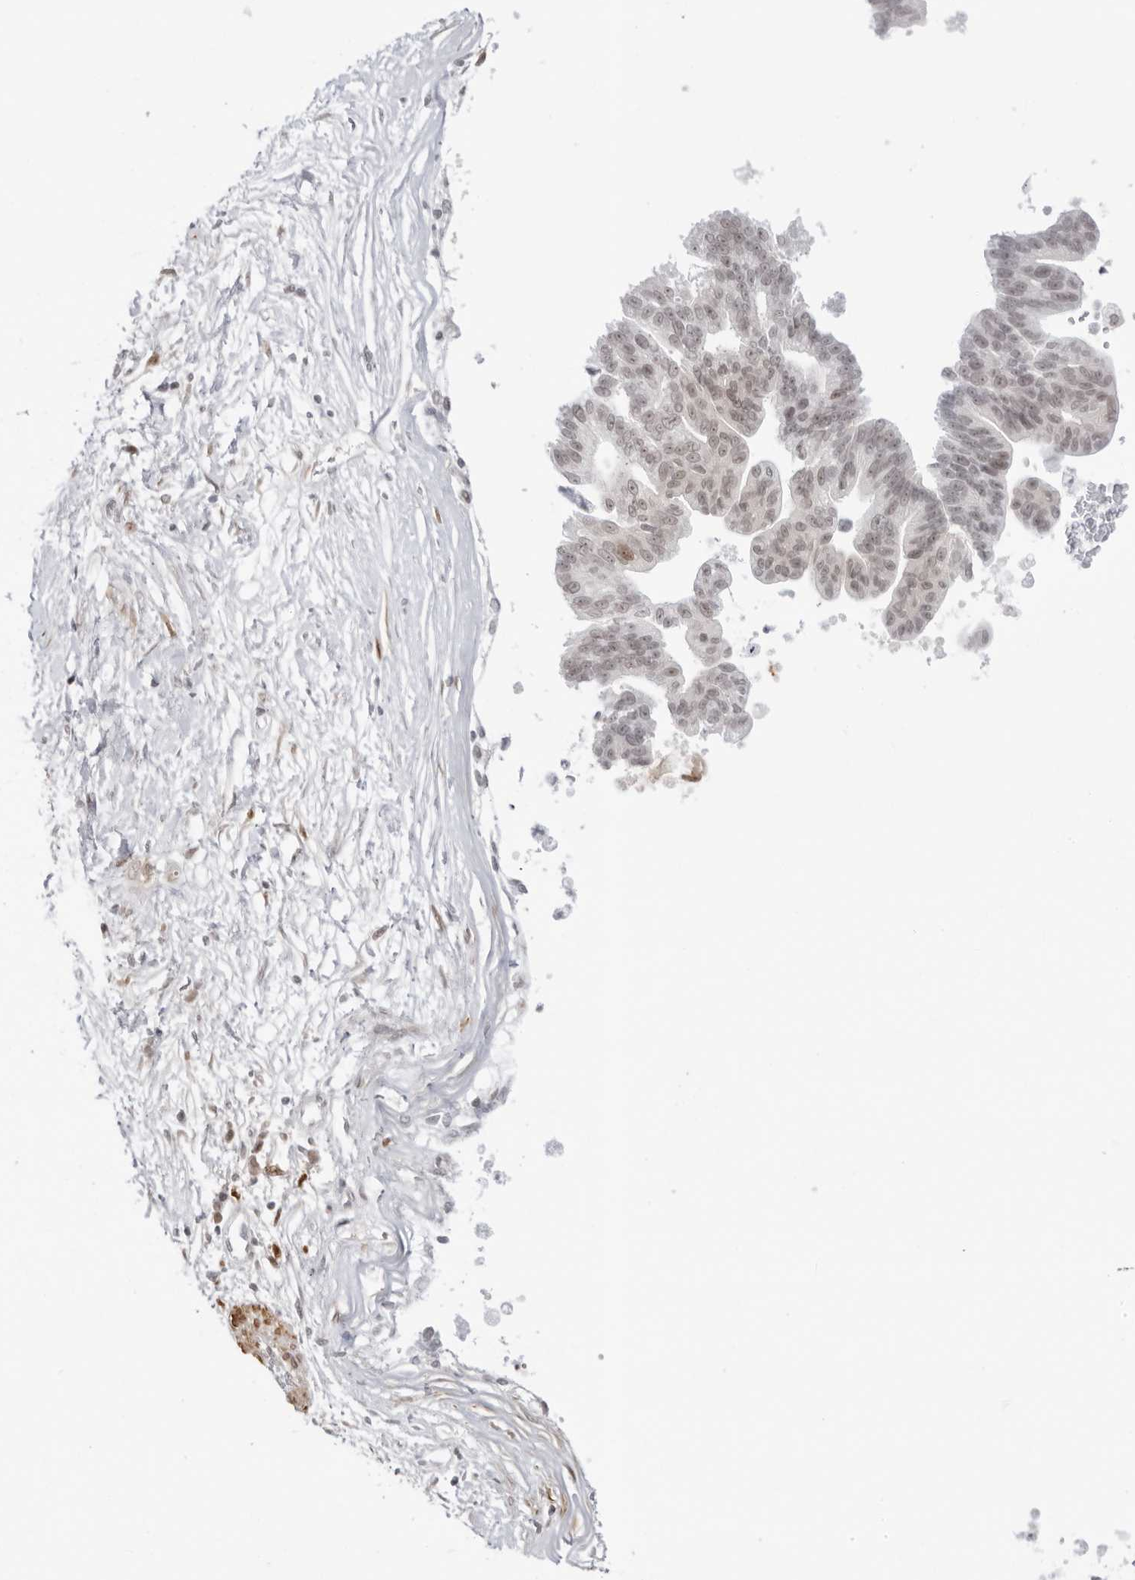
{"staining": {"intensity": "weak", "quantity": ">75%", "location": "nuclear"}, "tissue": "pancreatic cancer", "cell_type": "Tumor cells", "image_type": "cancer", "snomed": [{"axis": "morphology", "description": "Adenocarcinoma, NOS"}, {"axis": "topography", "description": "Pancreas"}], "caption": "Immunohistochemistry (IHC) image of pancreatic adenocarcinoma stained for a protein (brown), which exhibits low levels of weak nuclear expression in approximately >75% of tumor cells.", "gene": "RNF146", "patient": {"sex": "male", "age": 72}}